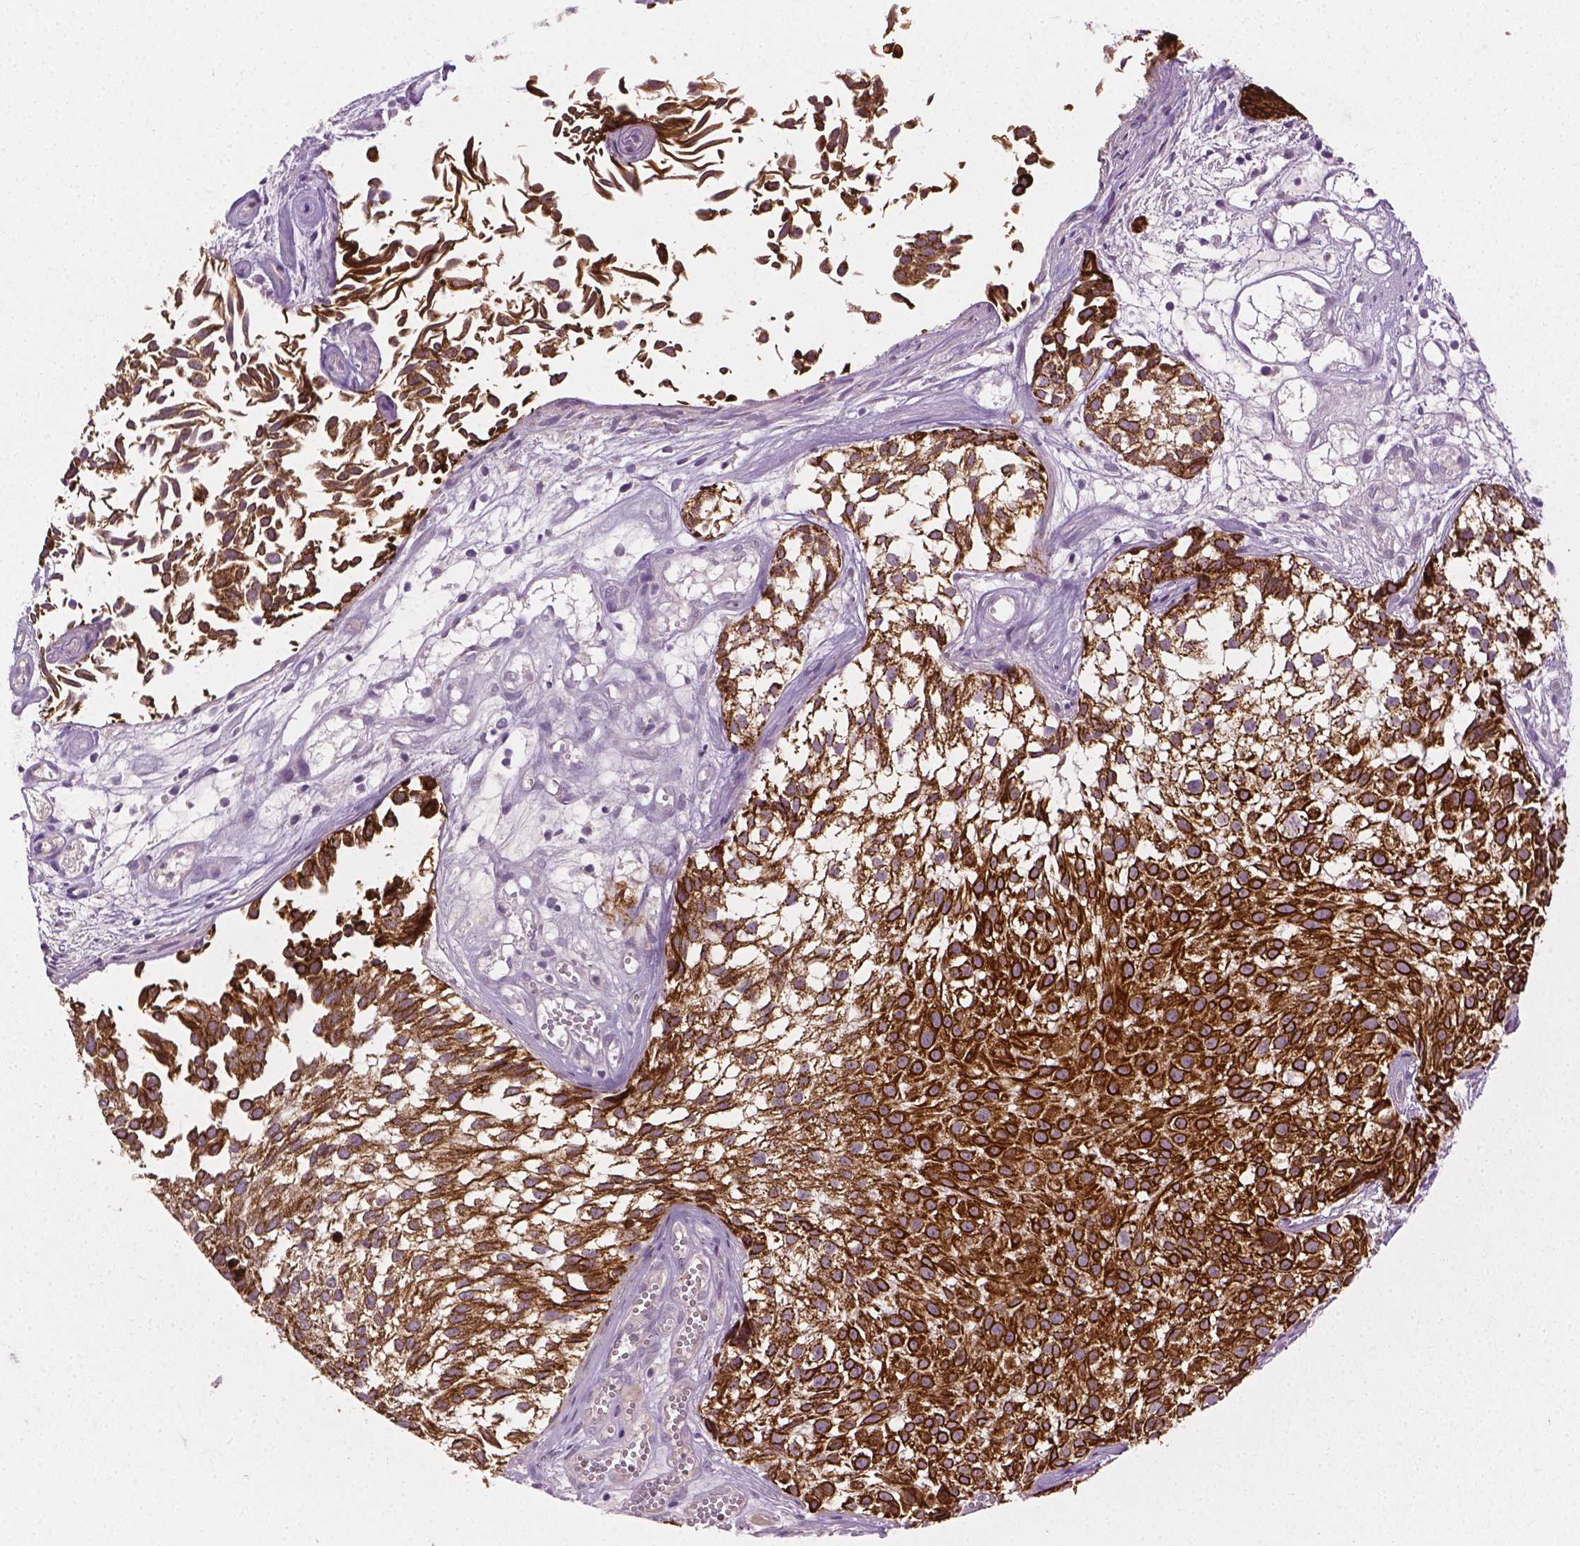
{"staining": {"intensity": "strong", "quantity": "25%-75%", "location": "cytoplasmic/membranous"}, "tissue": "urothelial cancer", "cell_type": "Tumor cells", "image_type": "cancer", "snomed": [{"axis": "morphology", "description": "Urothelial carcinoma, Low grade"}, {"axis": "topography", "description": "Urinary bladder"}], "caption": "An image of urothelial cancer stained for a protein displays strong cytoplasmic/membranous brown staining in tumor cells.", "gene": "KRT17", "patient": {"sex": "male", "age": 70}}